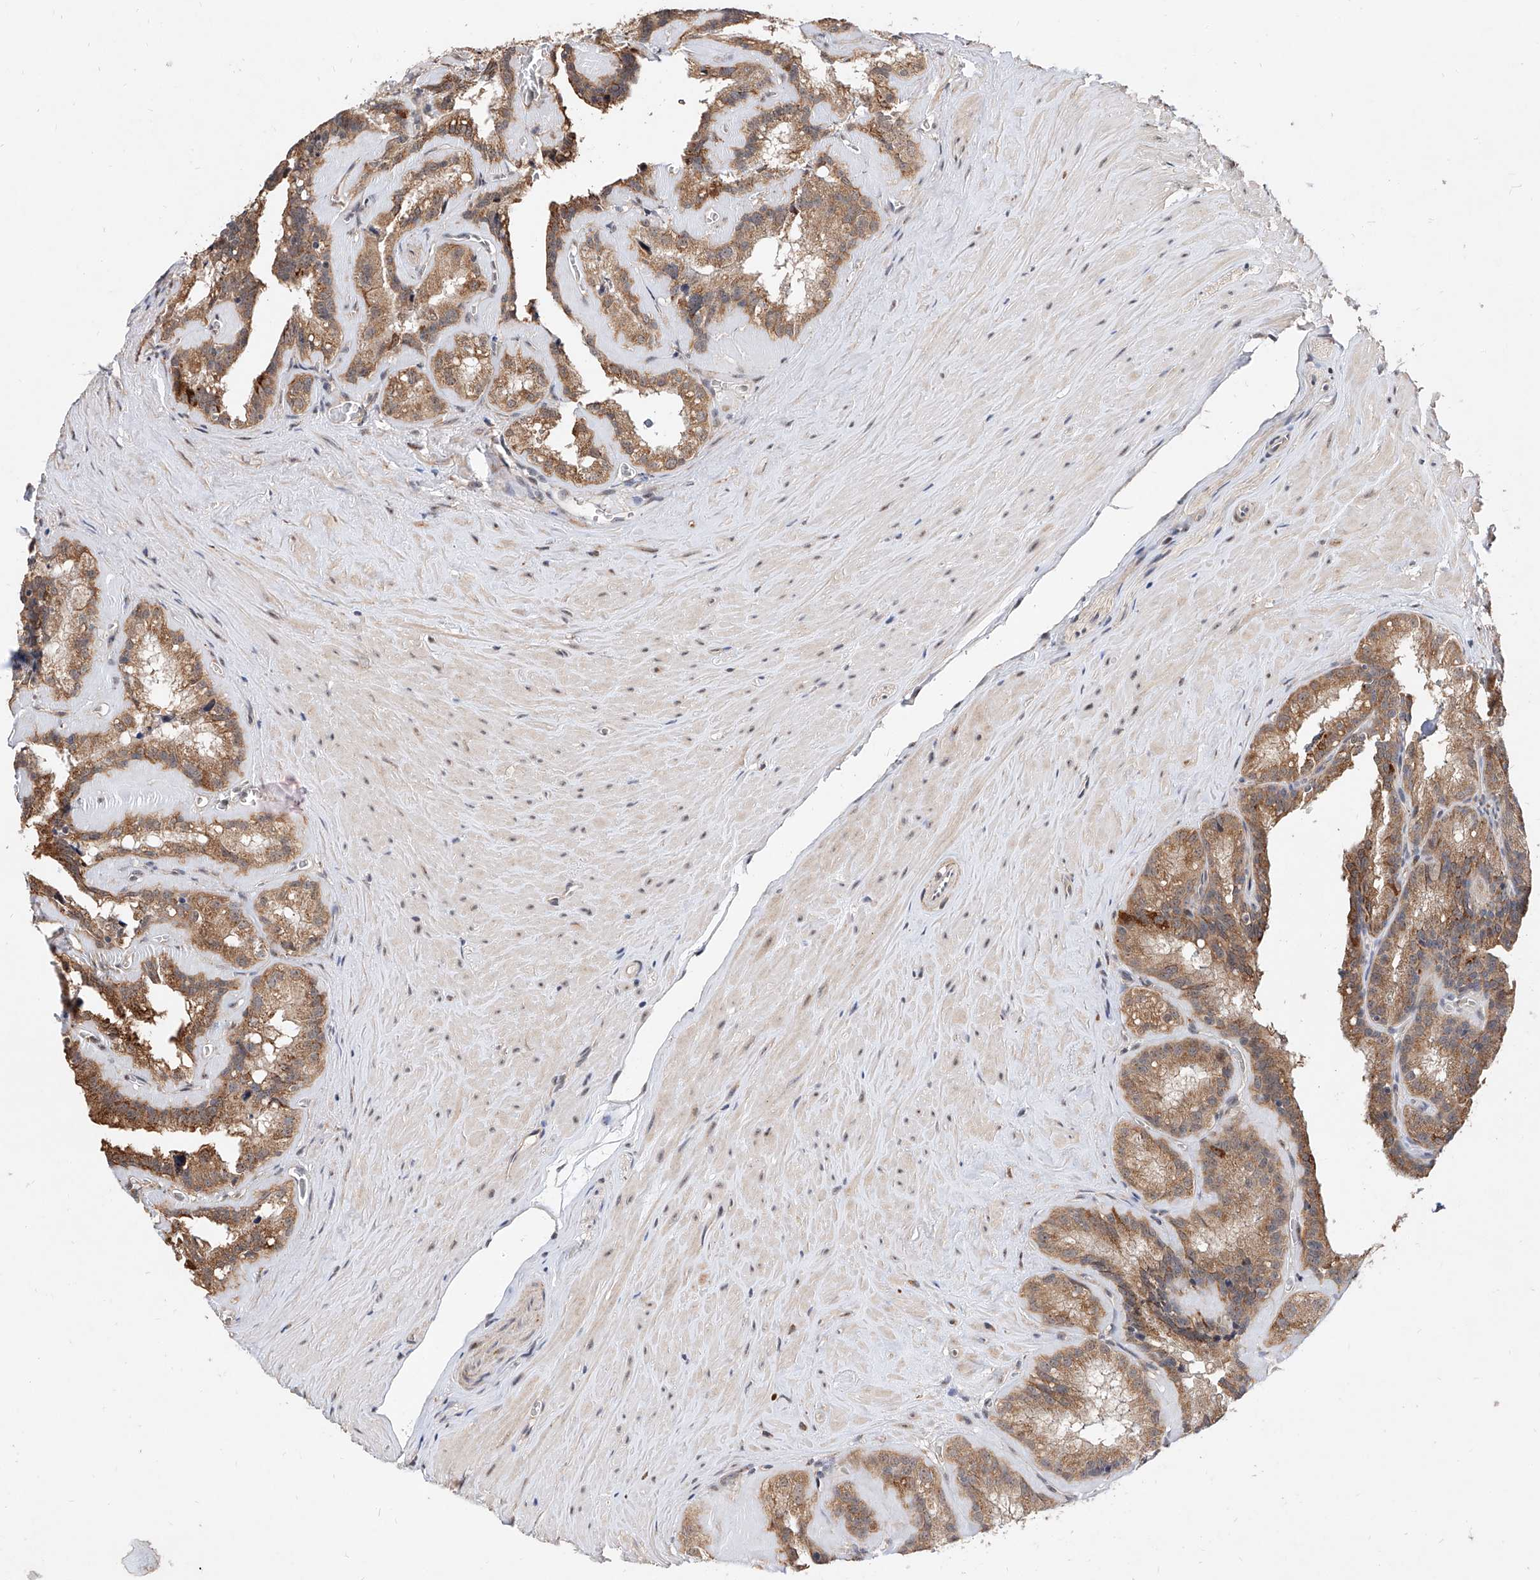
{"staining": {"intensity": "moderate", "quantity": ">75%", "location": "cytoplasmic/membranous"}, "tissue": "seminal vesicle", "cell_type": "Glandular cells", "image_type": "normal", "snomed": [{"axis": "morphology", "description": "Normal tissue, NOS"}, {"axis": "topography", "description": "Prostate"}, {"axis": "topography", "description": "Seminal veicle"}], "caption": "Seminal vesicle stained with a brown dye reveals moderate cytoplasmic/membranous positive expression in approximately >75% of glandular cells.", "gene": "MFSD4B", "patient": {"sex": "male", "age": 59}}